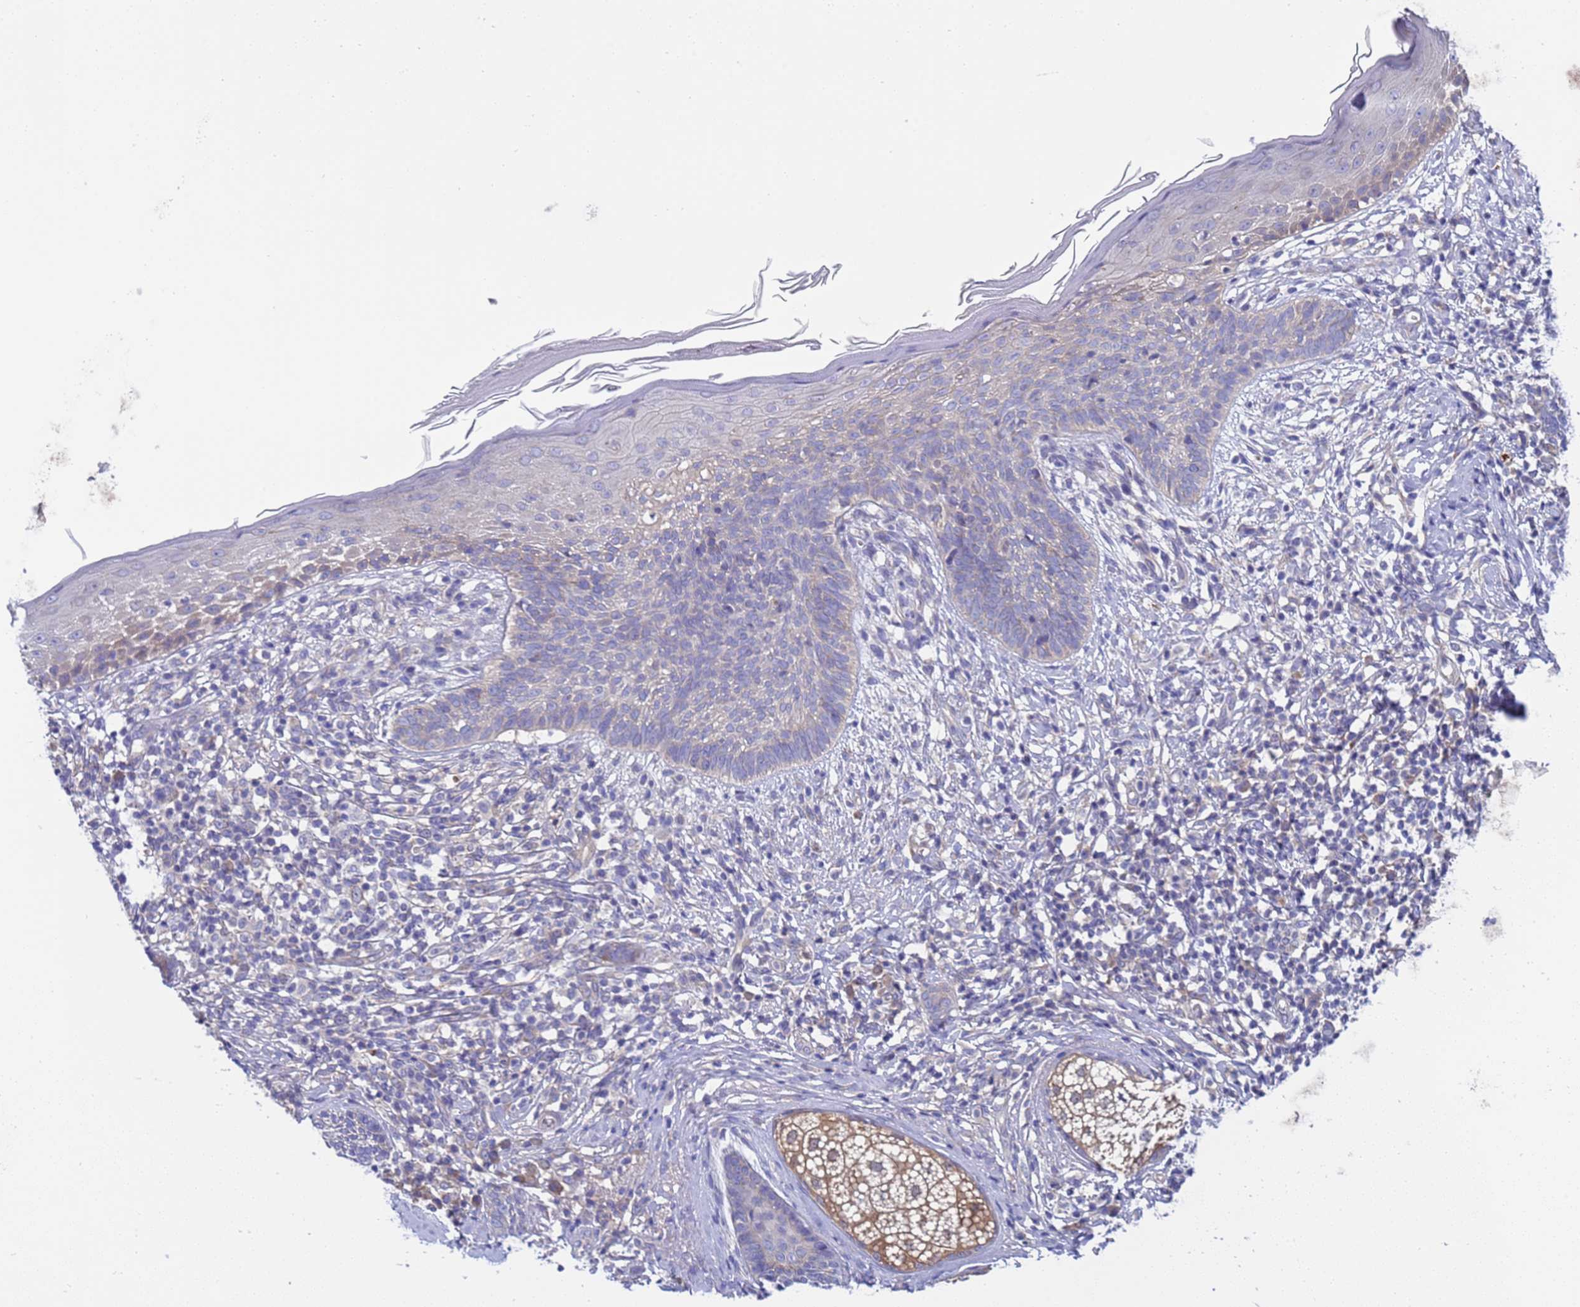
{"staining": {"intensity": "negative", "quantity": "none", "location": "none"}, "tissue": "skin cancer", "cell_type": "Tumor cells", "image_type": "cancer", "snomed": [{"axis": "morphology", "description": "Basal cell carcinoma"}, {"axis": "topography", "description": "Skin"}], "caption": "This histopathology image is of skin basal cell carcinoma stained with IHC to label a protein in brown with the nuclei are counter-stained blue. There is no positivity in tumor cells.", "gene": "RC3H2", "patient": {"sex": "male", "age": 73}}